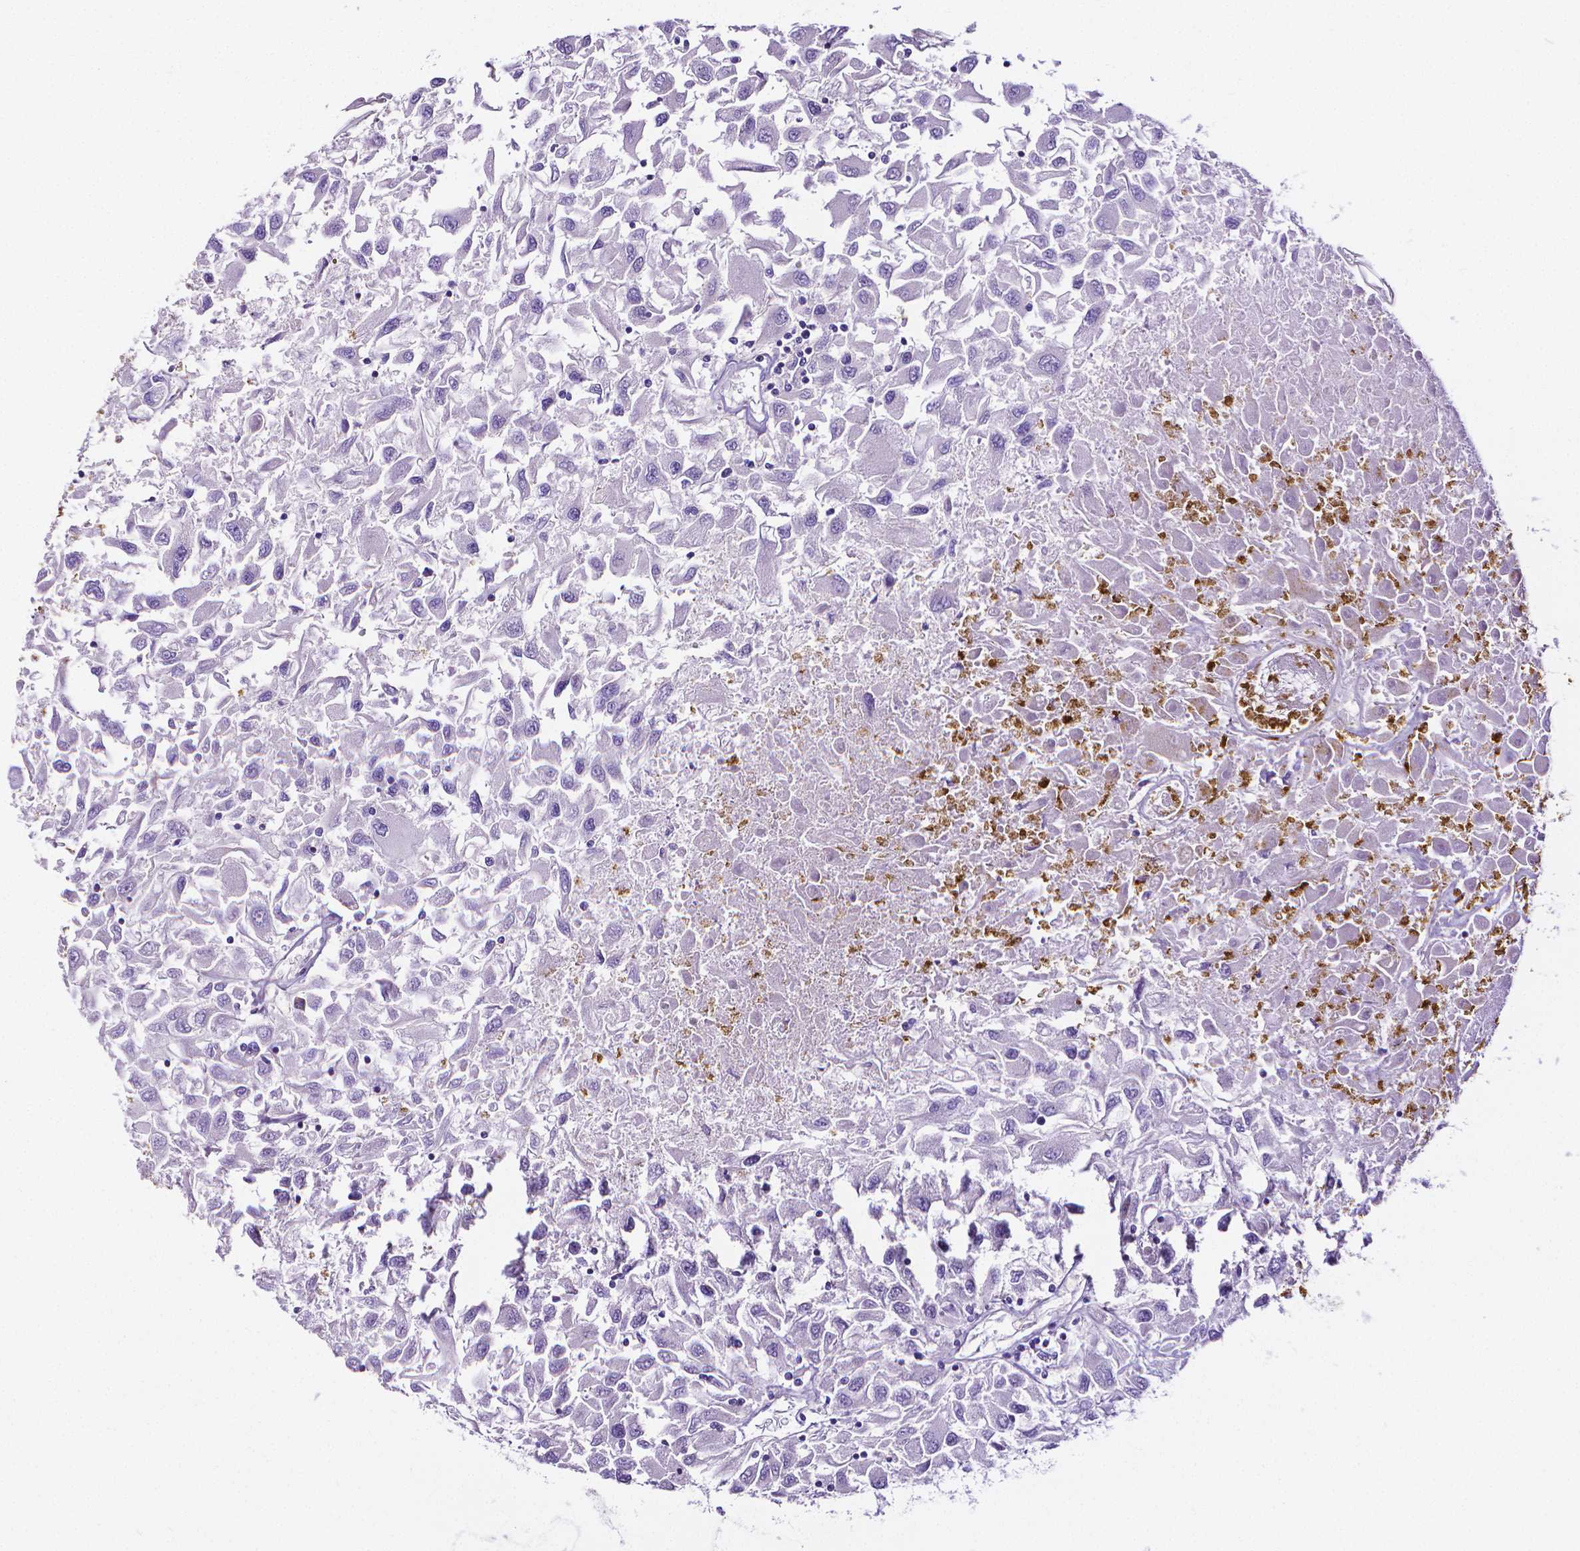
{"staining": {"intensity": "negative", "quantity": "none", "location": "none"}, "tissue": "renal cancer", "cell_type": "Tumor cells", "image_type": "cancer", "snomed": [{"axis": "morphology", "description": "Adenocarcinoma, NOS"}, {"axis": "topography", "description": "Kidney"}], "caption": "Tumor cells are negative for protein expression in human renal cancer.", "gene": "MMP9", "patient": {"sex": "female", "age": 76}}